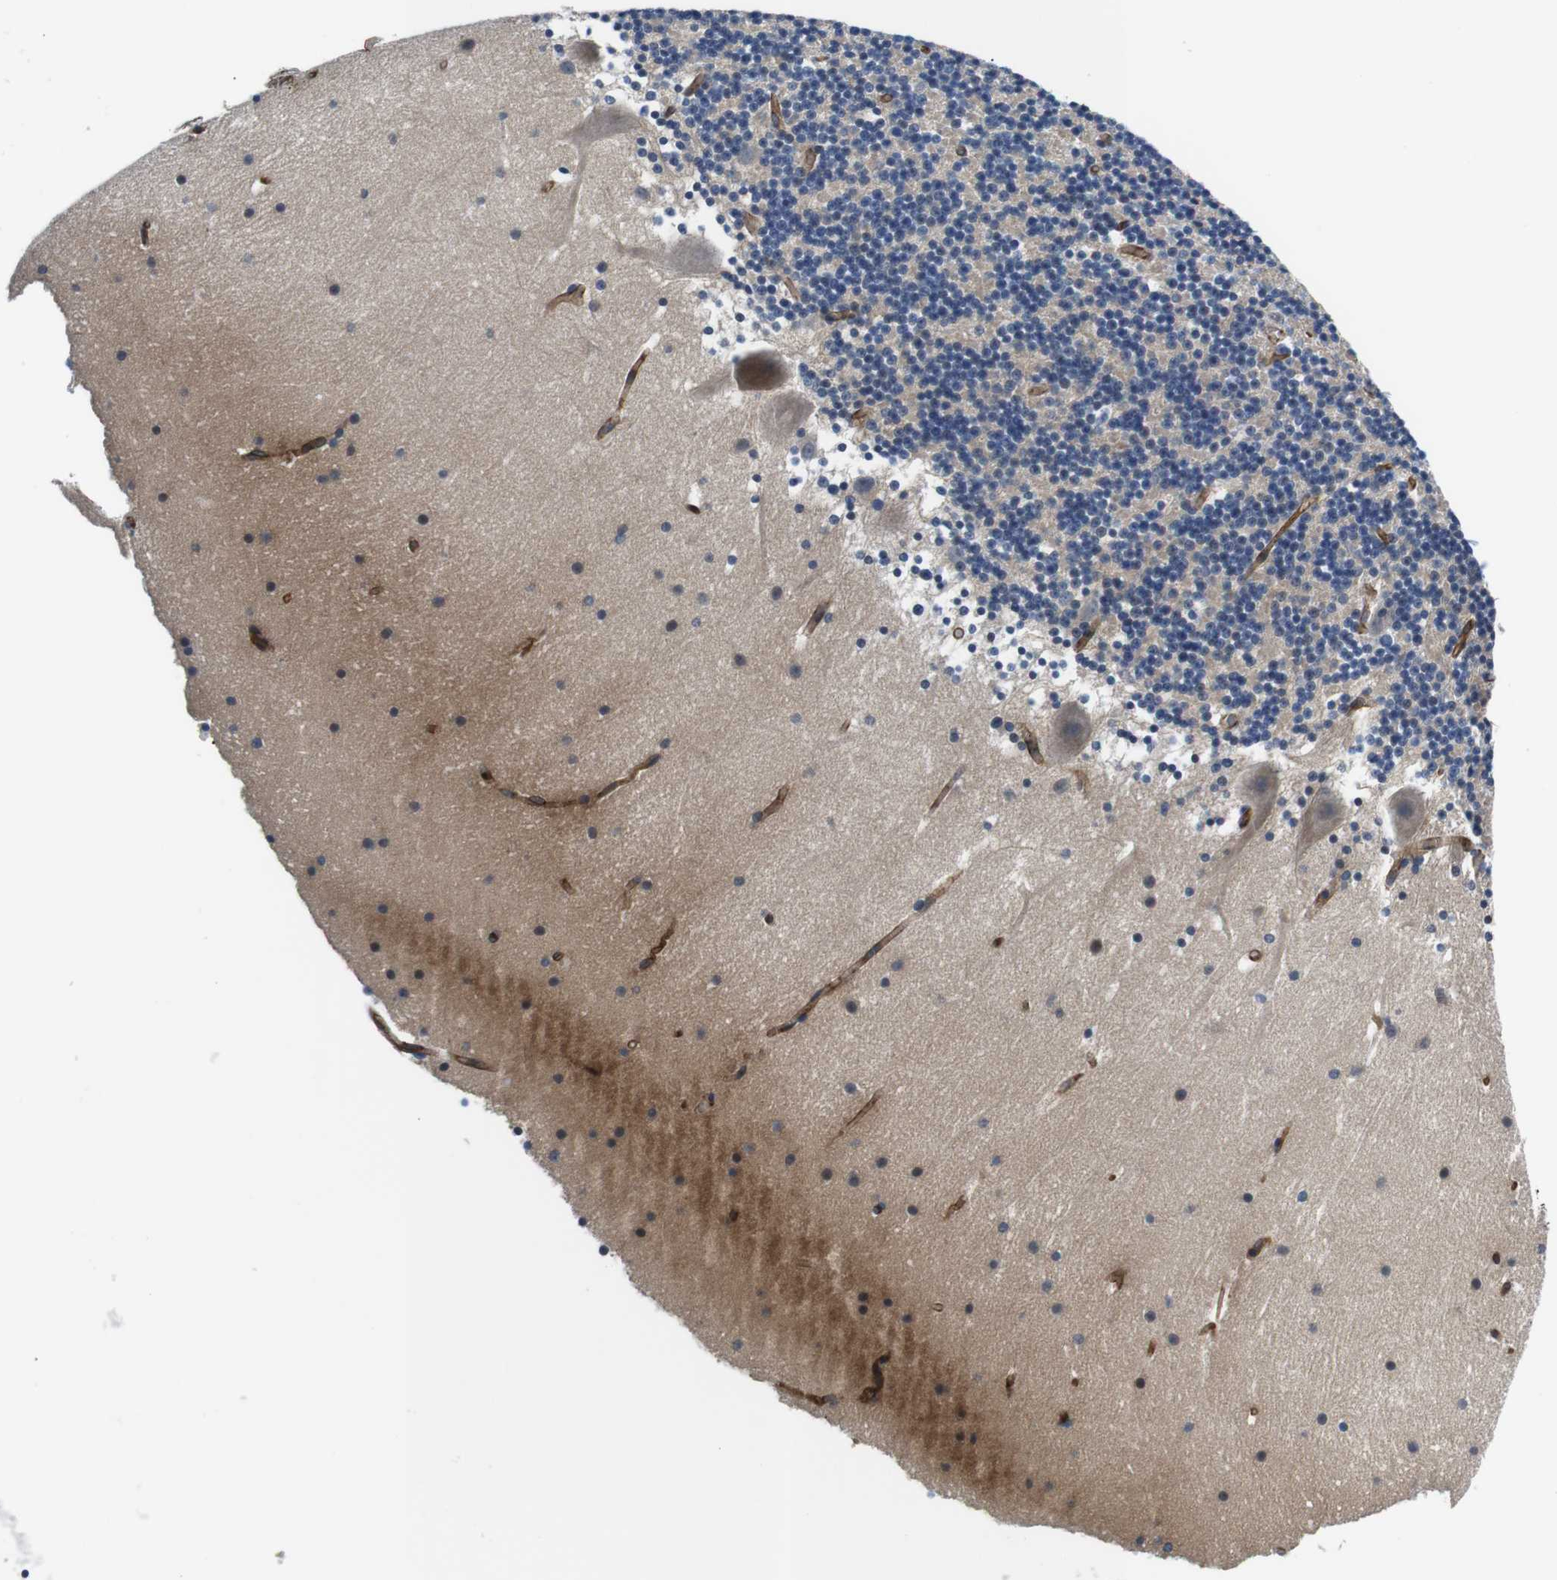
{"staining": {"intensity": "weak", "quantity": "<25%", "location": "cytoplasmic/membranous"}, "tissue": "cerebellum", "cell_type": "Cells in granular layer", "image_type": "normal", "snomed": [{"axis": "morphology", "description": "Normal tissue, NOS"}, {"axis": "topography", "description": "Cerebellum"}], "caption": "The histopathology image shows no staining of cells in granular layer in unremarkable cerebellum. (DAB (3,3'-diaminobenzidine) IHC, high magnification).", "gene": "SLC30A1", "patient": {"sex": "male", "age": 45}}